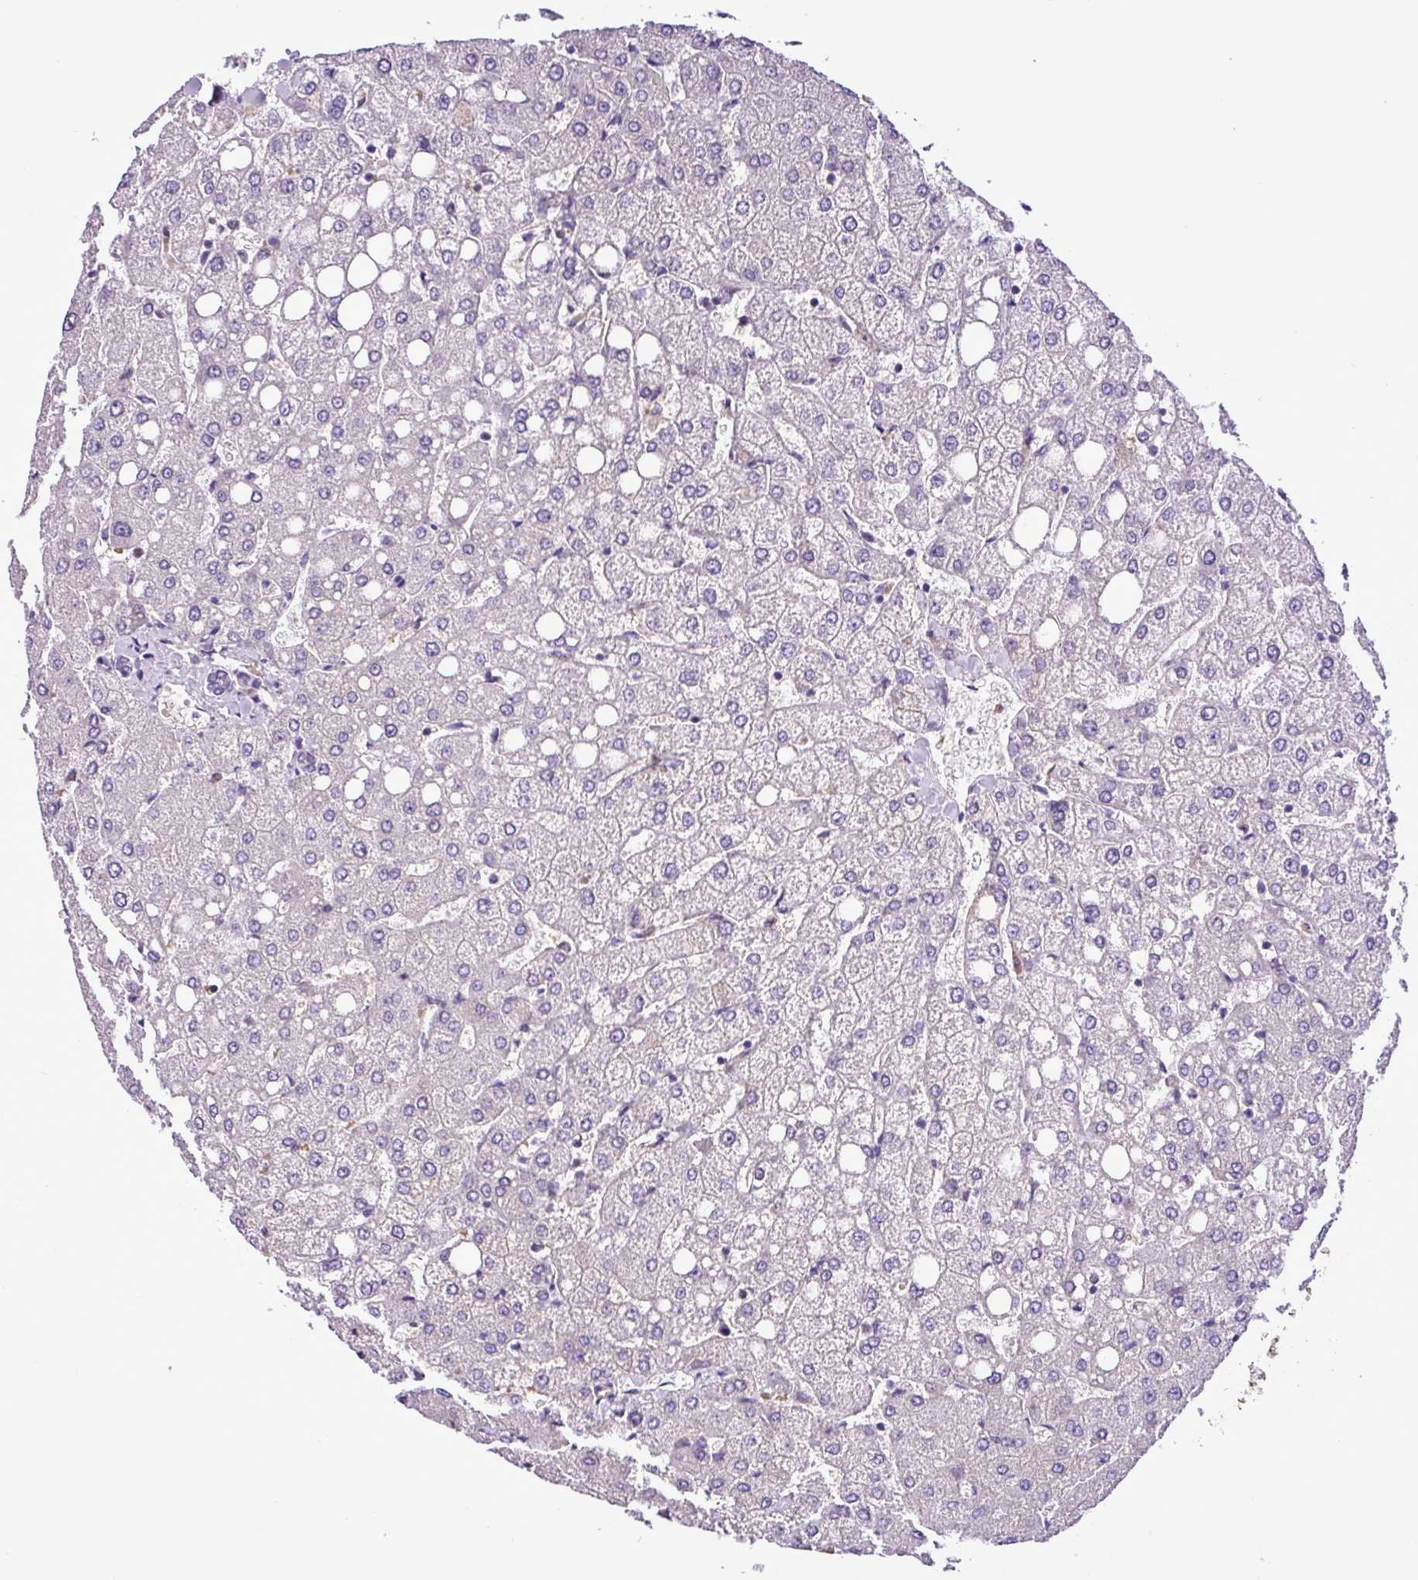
{"staining": {"intensity": "negative", "quantity": "none", "location": "none"}, "tissue": "liver", "cell_type": "Cholangiocytes", "image_type": "normal", "snomed": [{"axis": "morphology", "description": "Normal tissue, NOS"}, {"axis": "topography", "description": "Liver"}], "caption": "Cholangiocytes are negative for protein expression in unremarkable human liver.", "gene": "C11orf91", "patient": {"sex": "female", "age": 54}}